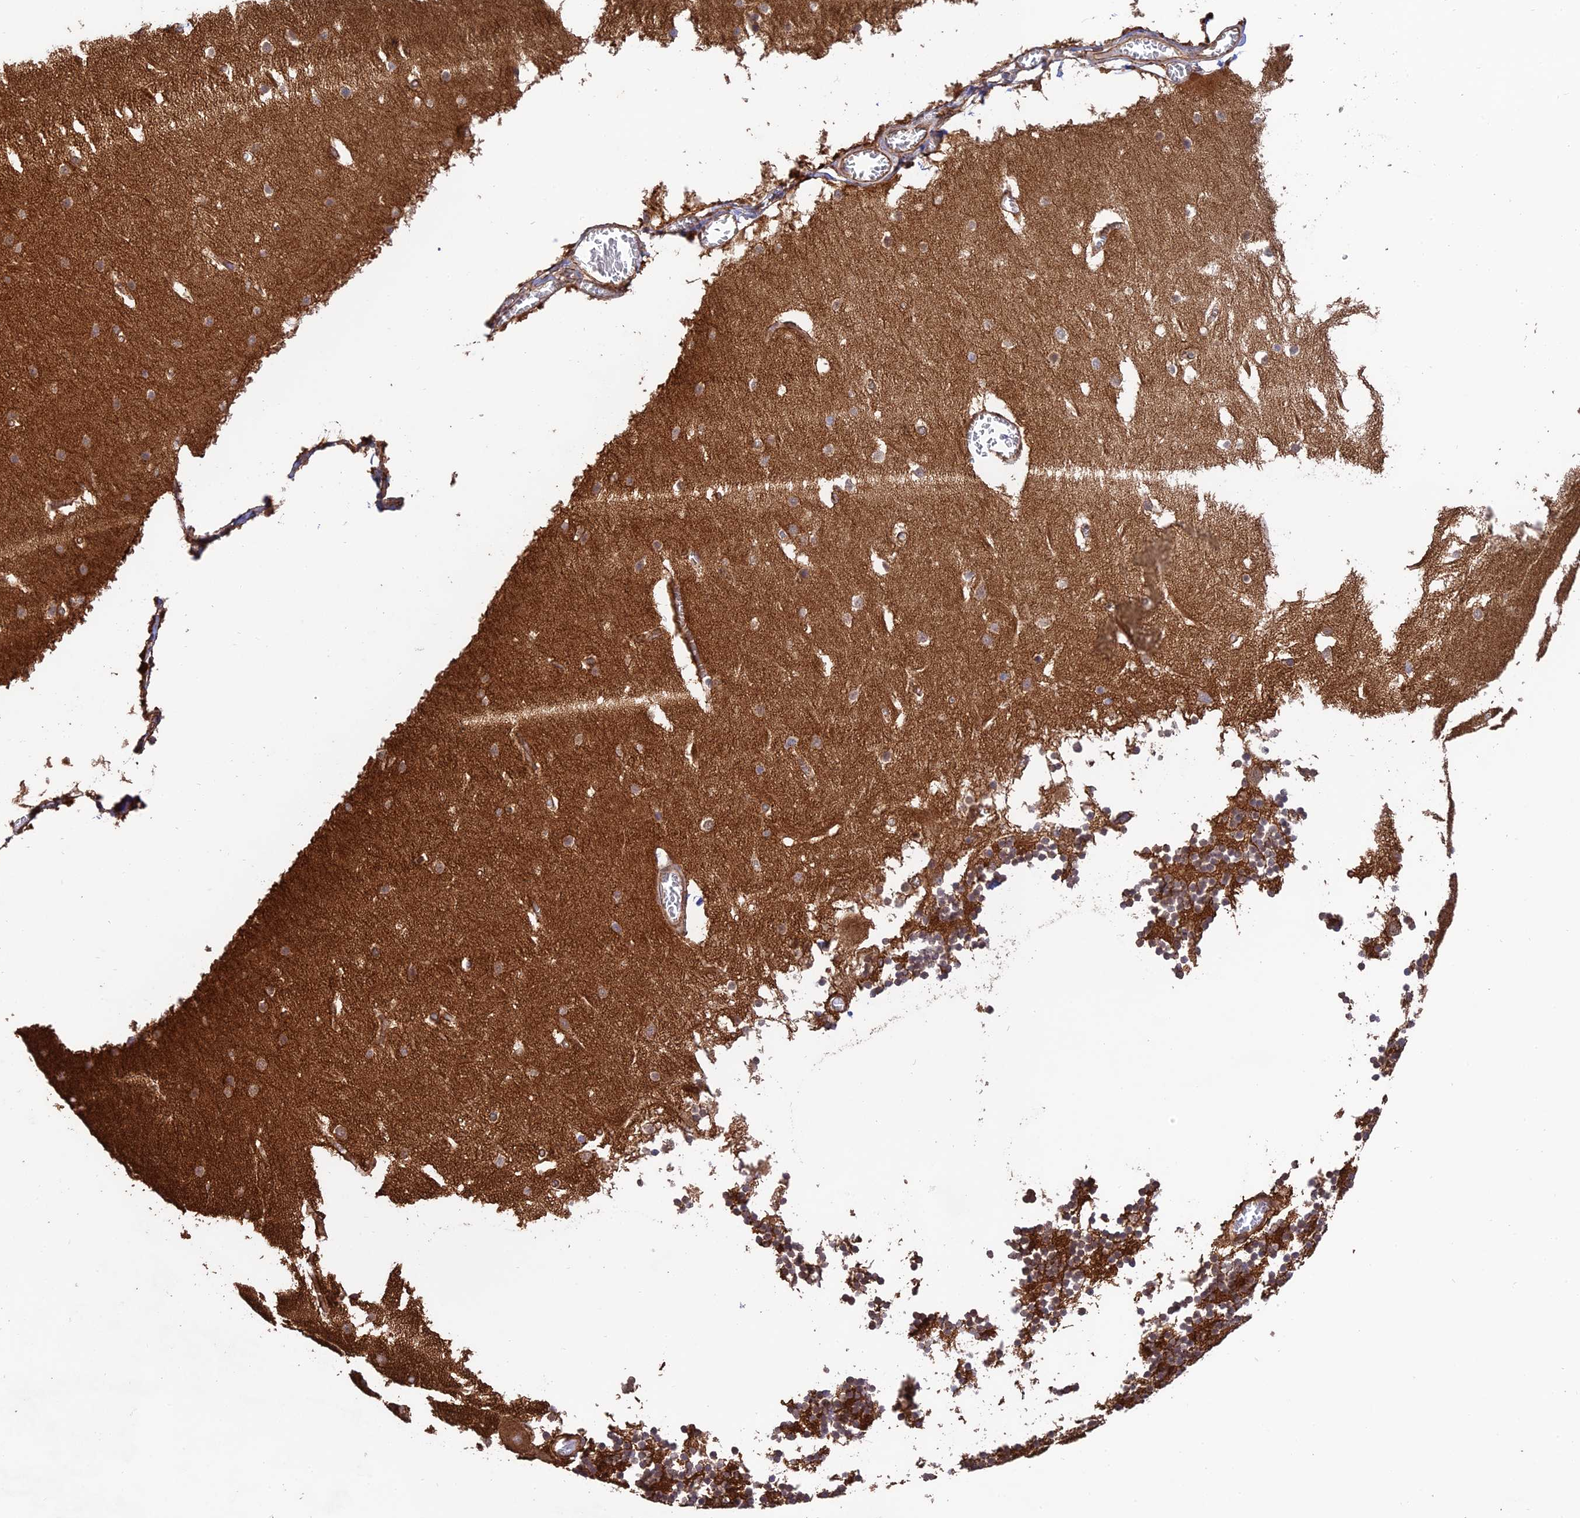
{"staining": {"intensity": "moderate", "quantity": ">75%", "location": "cytoplasmic/membranous"}, "tissue": "cerebellum", "cell_type": "Cells in granular layer", "image_type": "normal", "snomed": [{"axis": "morphology", "description": "Normal tissue, NOS"}, {"axis": "topography", "description": "Cerebellum"}], "caption": "This photomicrograph exhibits normal cerebellum stained with IHC to label a protein in brown. The cytoplasmic/membranous of cells in granular layer show moderate positivity for the protein. Nuclei are counter-stained blue.", "gene": "HOMER2", "patient": {"sex": "female", "age": 28}}